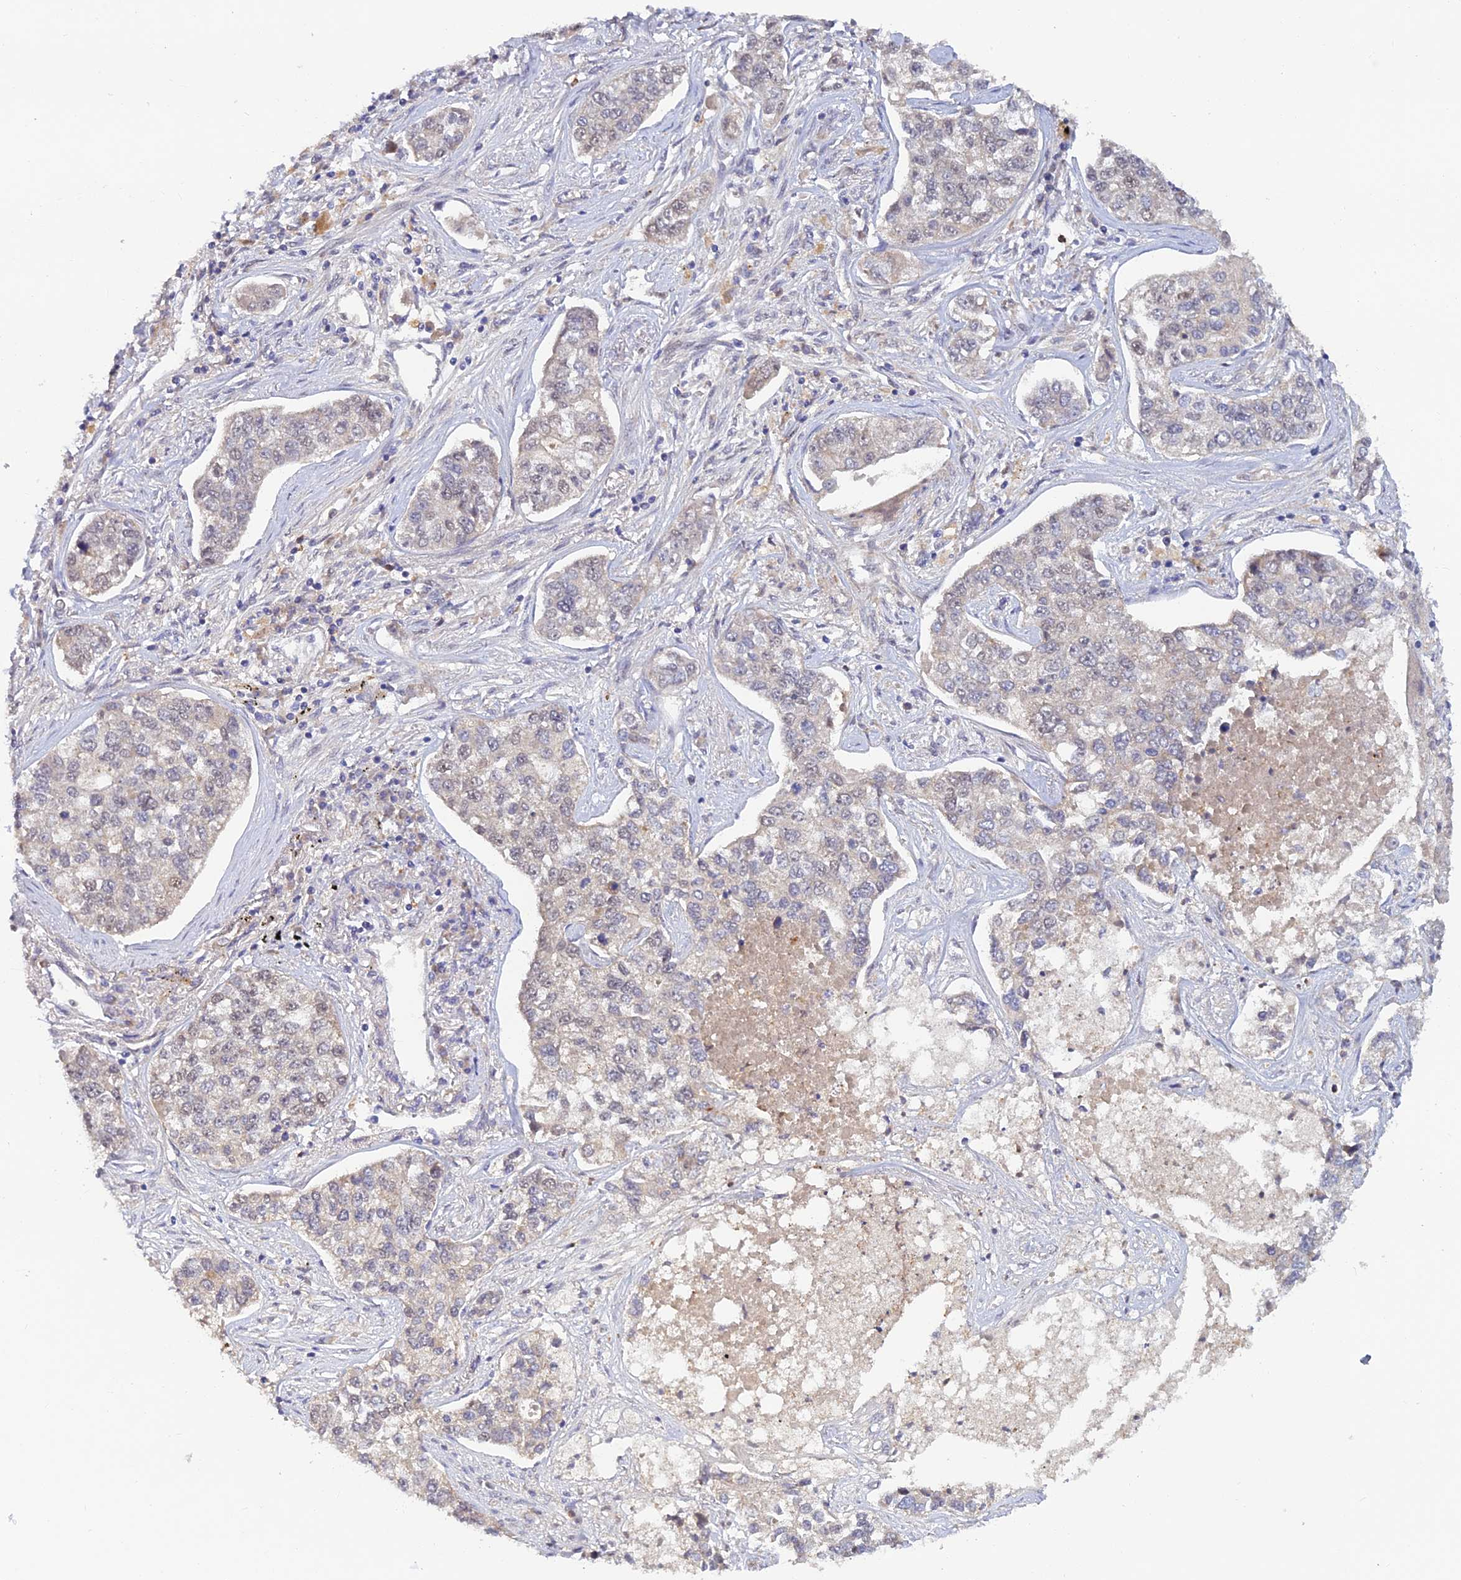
{"staining": {"intensity": "weak", "quantity": "<25%", "location": "nuclear"}, "tissue": "lung cancer", "cell_type": "Tumor cells", "image_type": "cancer", "snomed": [{"axis": "morphology", "description": "Adenocarcinoma, NOS"}, {"axis": "topography", "description": "Lung"}], "caption": "Tumor cells are negative for protein expression in human lung cancer.", "gene": "FASTKD5", "patient": {"sex": "male", "age": 49}}